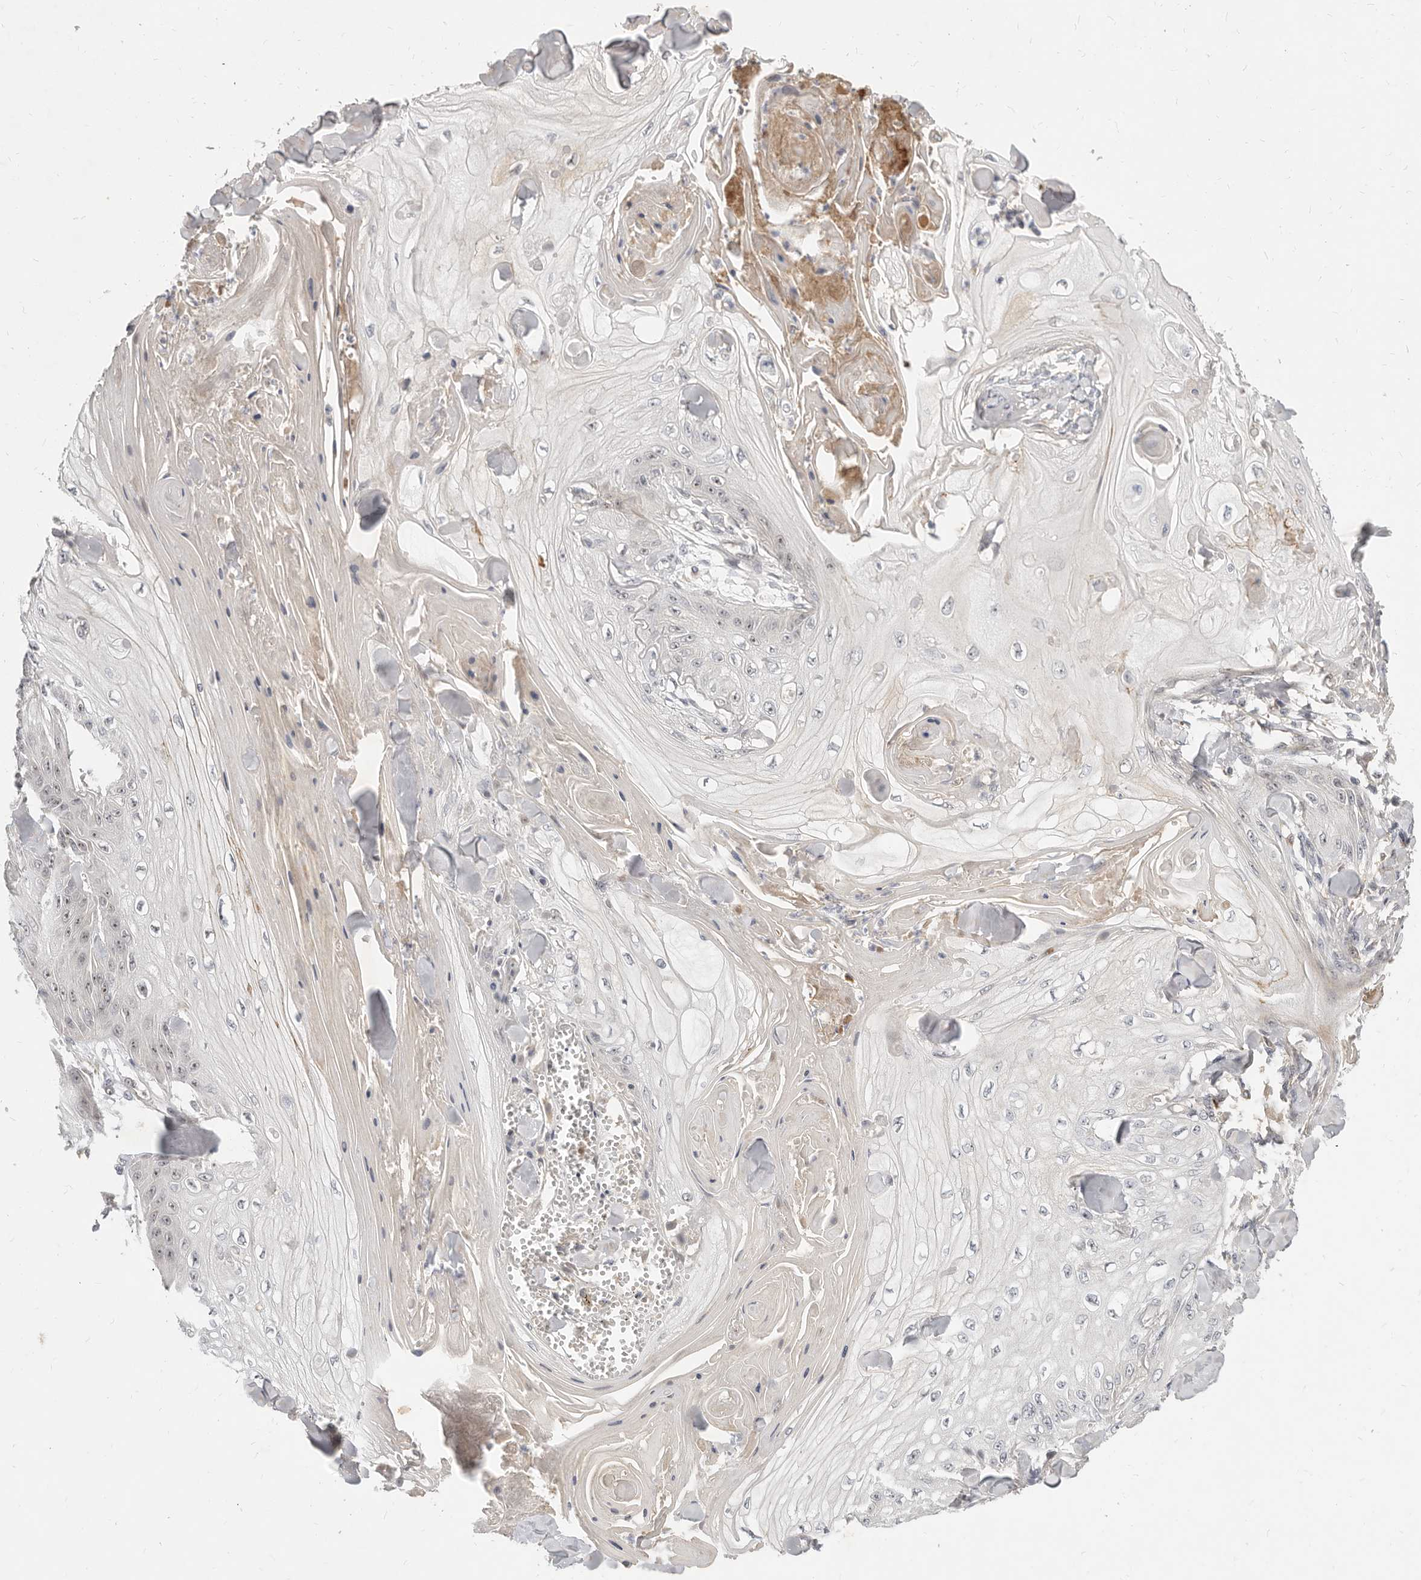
{"staining": {"intensity": "negative", "quantity": "none", "location": "none"}, "tissue": "skin cancer", "cell_type": "Tumor cells", "image_type": "cancer", "snomed": [{"axis": "morphology", "description": "Squamous cell carcinoma, NOS"}, {"axis": "topography", "description": "Skin"}], "caption": "Skin cancer (squamous cell carcinoma) was stained to show a protein in brown. There is no significant expression in tumor cells.", "gene": "MICALL2", "patient": {"sex": "male", "age": 74}}